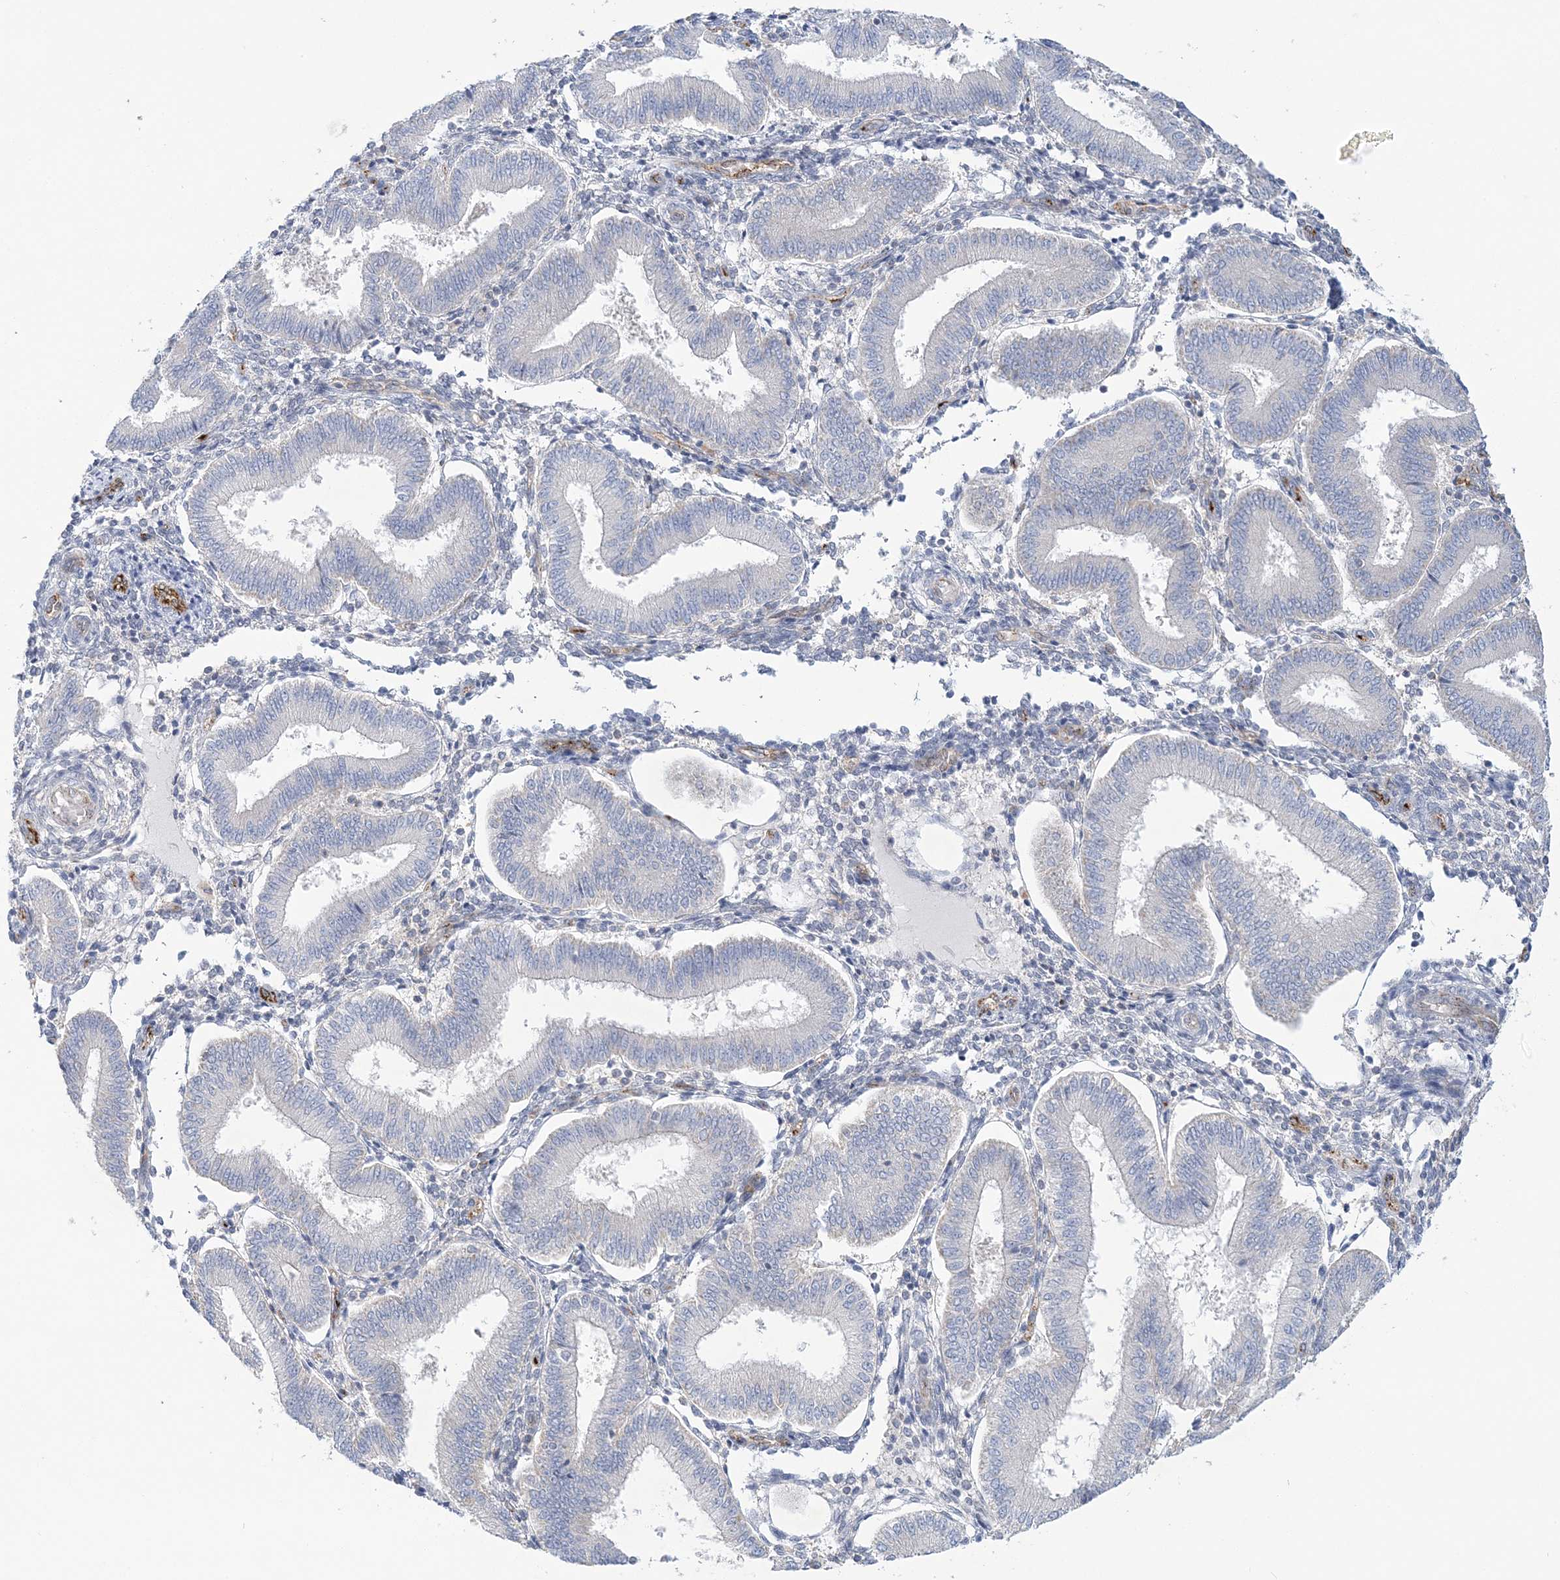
{"staining": {"intensity": "negative", "quantity": "none", "location": "none"}, "tissue": "endometrium", "cell_type": "Cells in endometrial stroma", "image_type": "normal", "snomed": [{"axis": "morphology", "description": "Normal tissue, NOS"}, {"axis": "topography", "description": "Endometrium"}], "caption": "Immunohistochemistry (IHC) of unremarkable endometrium demonstrates no positivity in cells in endometrial stroma. (Immunohistochemistry, brightfield microscopy, high magnification).", "gene": "INPP1", "patient": {"sex": "female", "age": 39}}